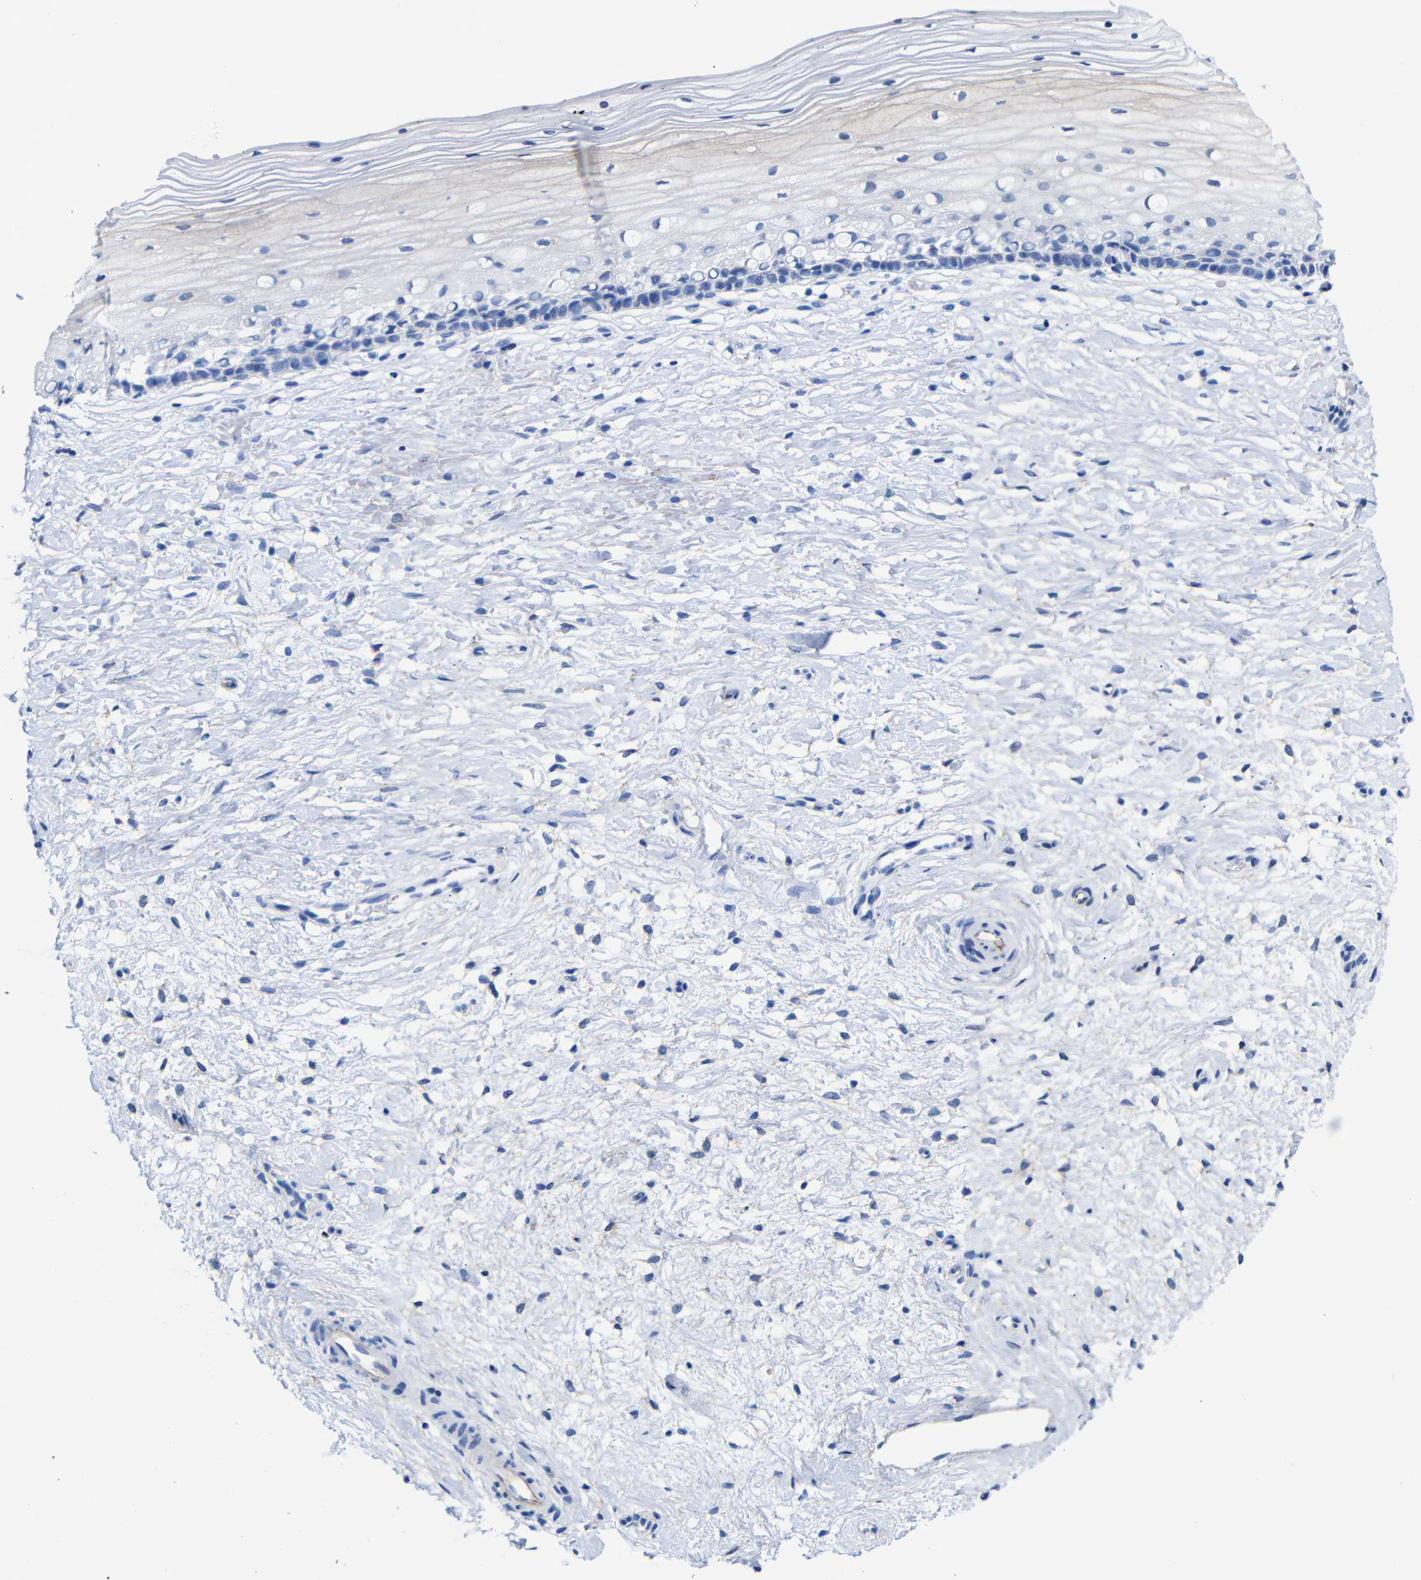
{"staining": {"intensity": "negative", "quantity": "none", "location": "none"}, "tissue": "cervix", "cell_type": "Squamous epithelial cells", "image_type": "normal", "snomed": [{"axis": "morphology", "description": "Normal tissue, NOS"}, {"axis": "topography", "description": "Cervix"}], "caption": "A photomicrograph of cervix stained for a protein reveals no brown staining in squamous epithelial cells. (Immunohistochemistry, brightfield microscopy, high magnification).", "gene": "CGNL1", "patient": {"sex": "female", "age": 39}}